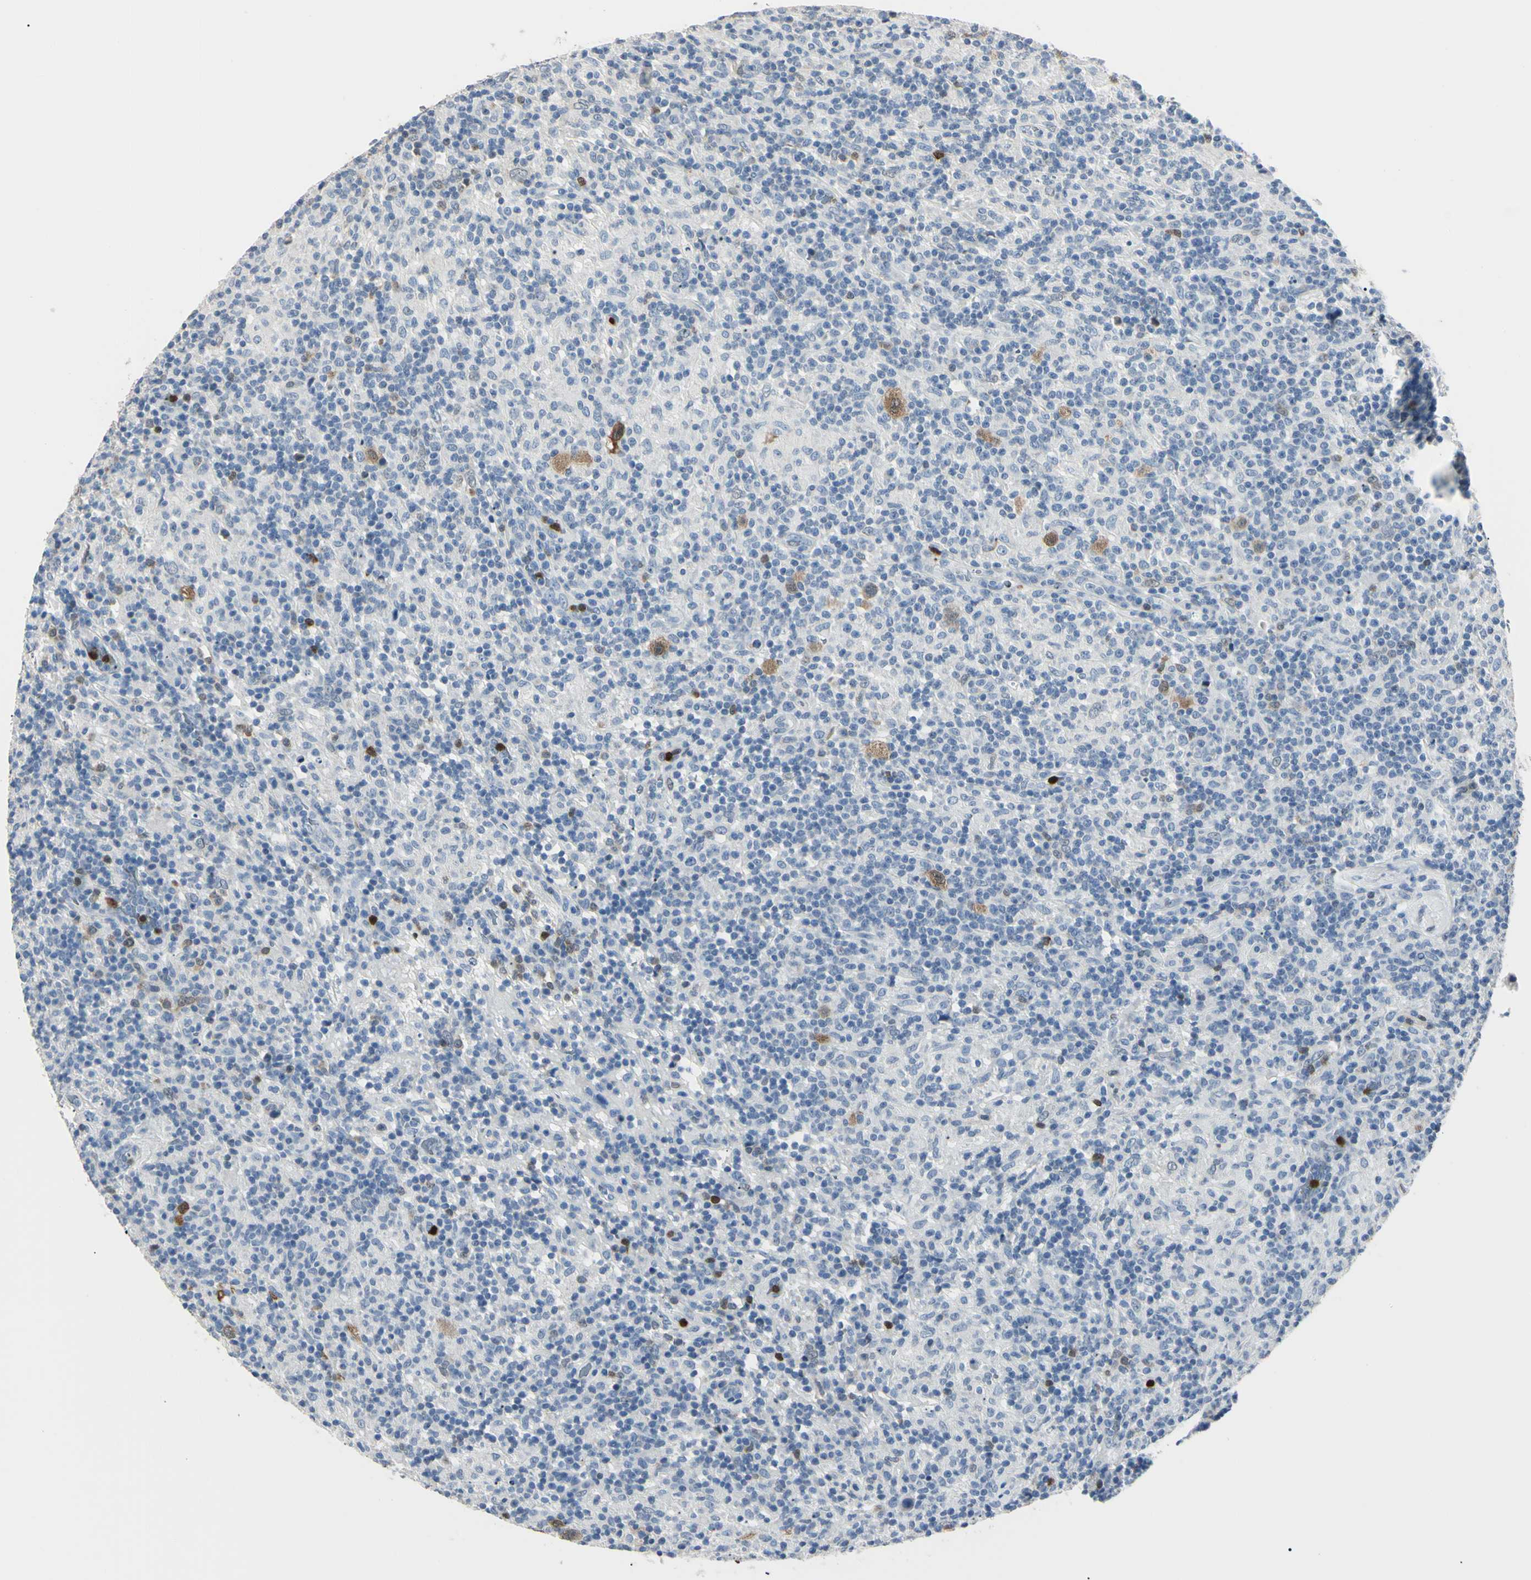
{"staining": {"intensity": "weak", "quantity": "25%-75%", "location": "cytoplasmic/membranous"}, "tissue": "lymphoma", "cell_type": "Tumor cells", "image_type": "cancer", "snomed": [{"axis": "morphology", "description": "Hodgkin's disease, NOS"}, {"axis": "topography", "description": "Lymph node"}], "caption": "Lymphoma tissue exhibits weak cytoplasmic/membranous positivity in about 25%-75% of tumor cells", "gene": "AKR1C3", "patient": {"sex": "male", "age": 70}}